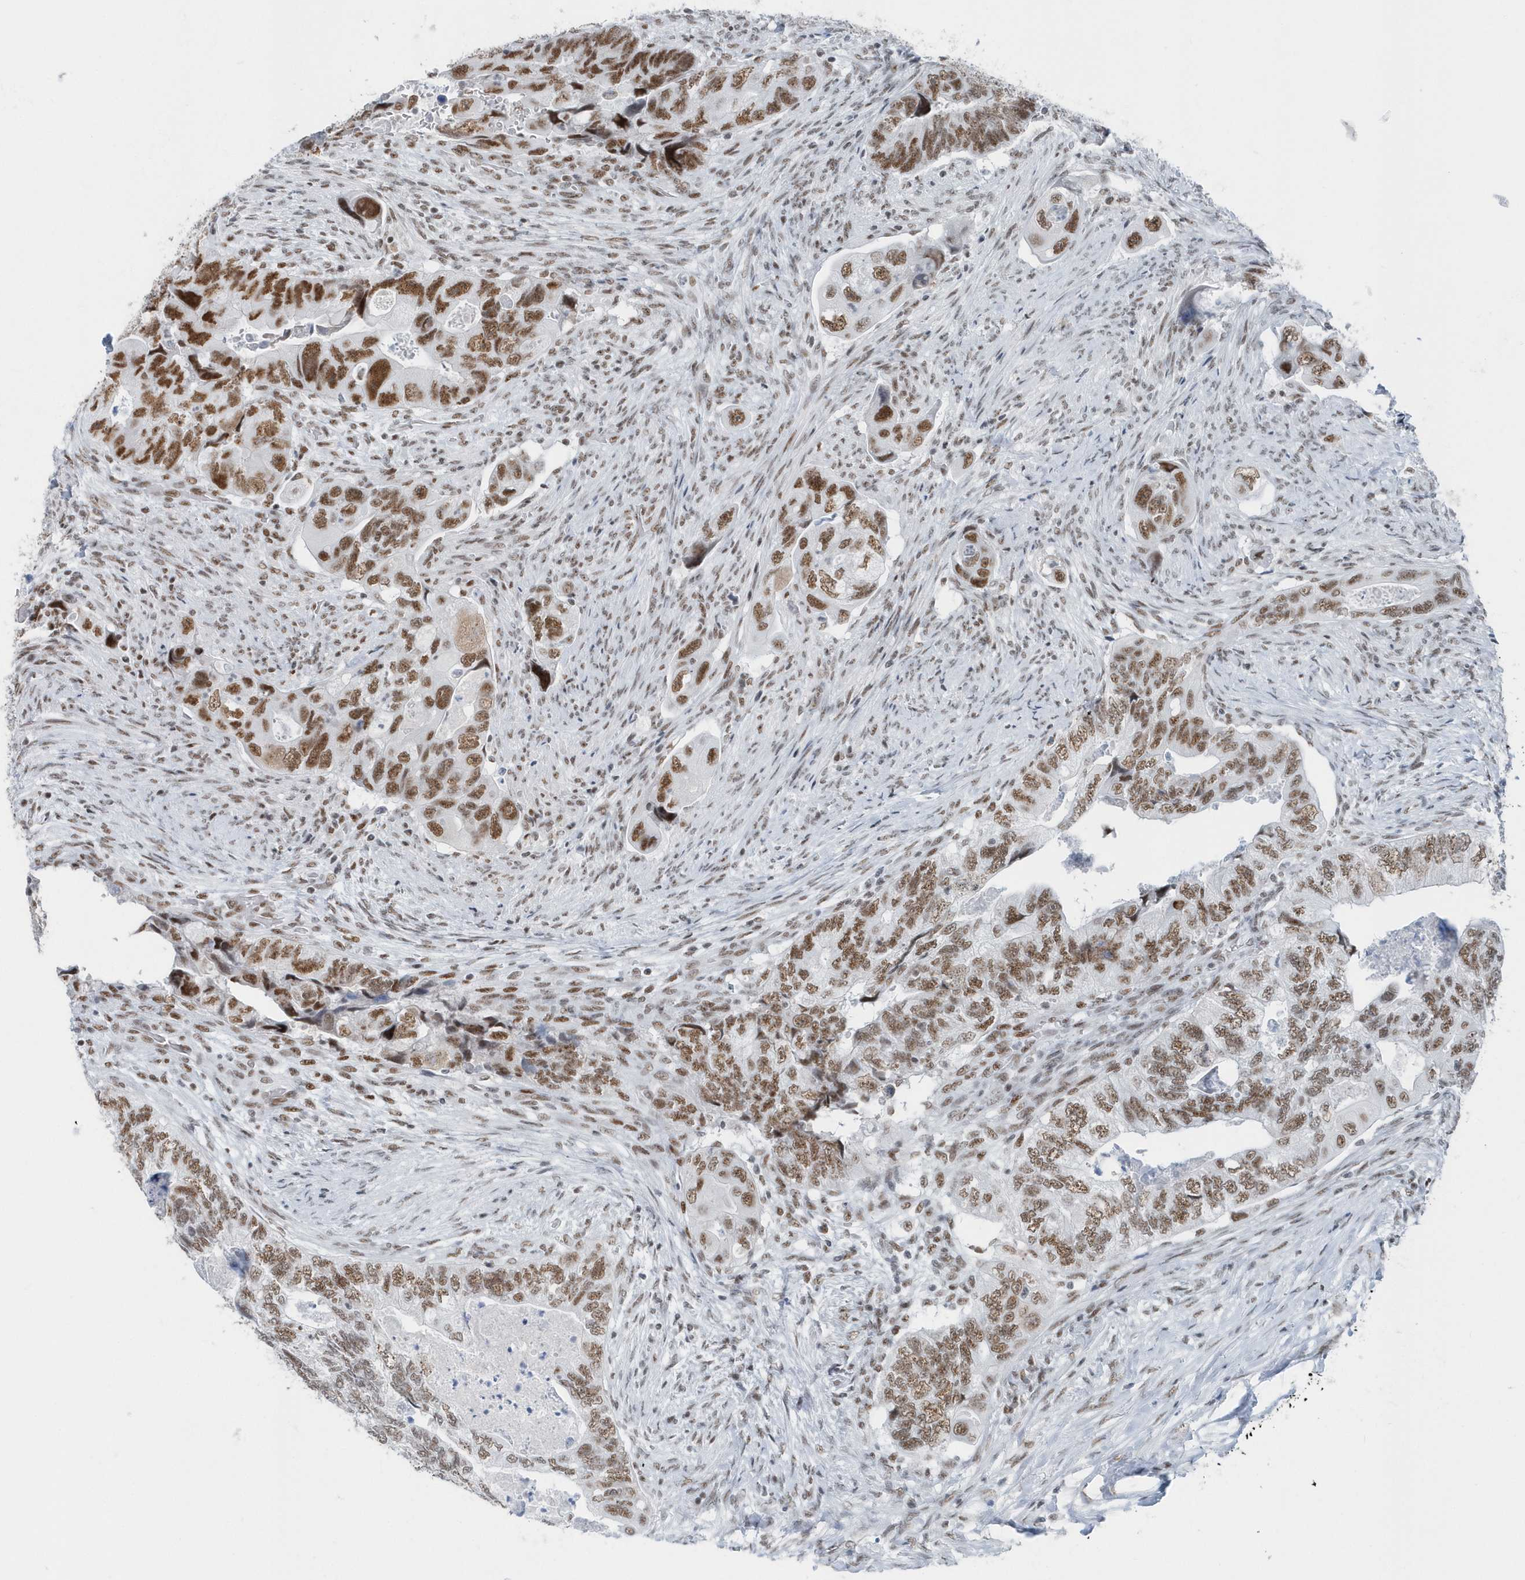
{"staining": {"intensity": "moderate", "quantity": ">75%", "location": "nuclear"}, "tissue": "colorectal cancer", "cell_type": "Tumor cells", "image_type": "cancer", "snomed": [{"axis": "morphology", "description": "Adenocarcinoma, NOS"}, {"axis": "topography", "description": "Rectum"}], "caption": "Adenocarcinoma (colorectal) was stained to show a protein in brown. There is medium levels of moderate nuclear positivity in about >75% of tumor cells.", "gene": "FIP1L1", "patient": {"sex": "male", "age": 63}}